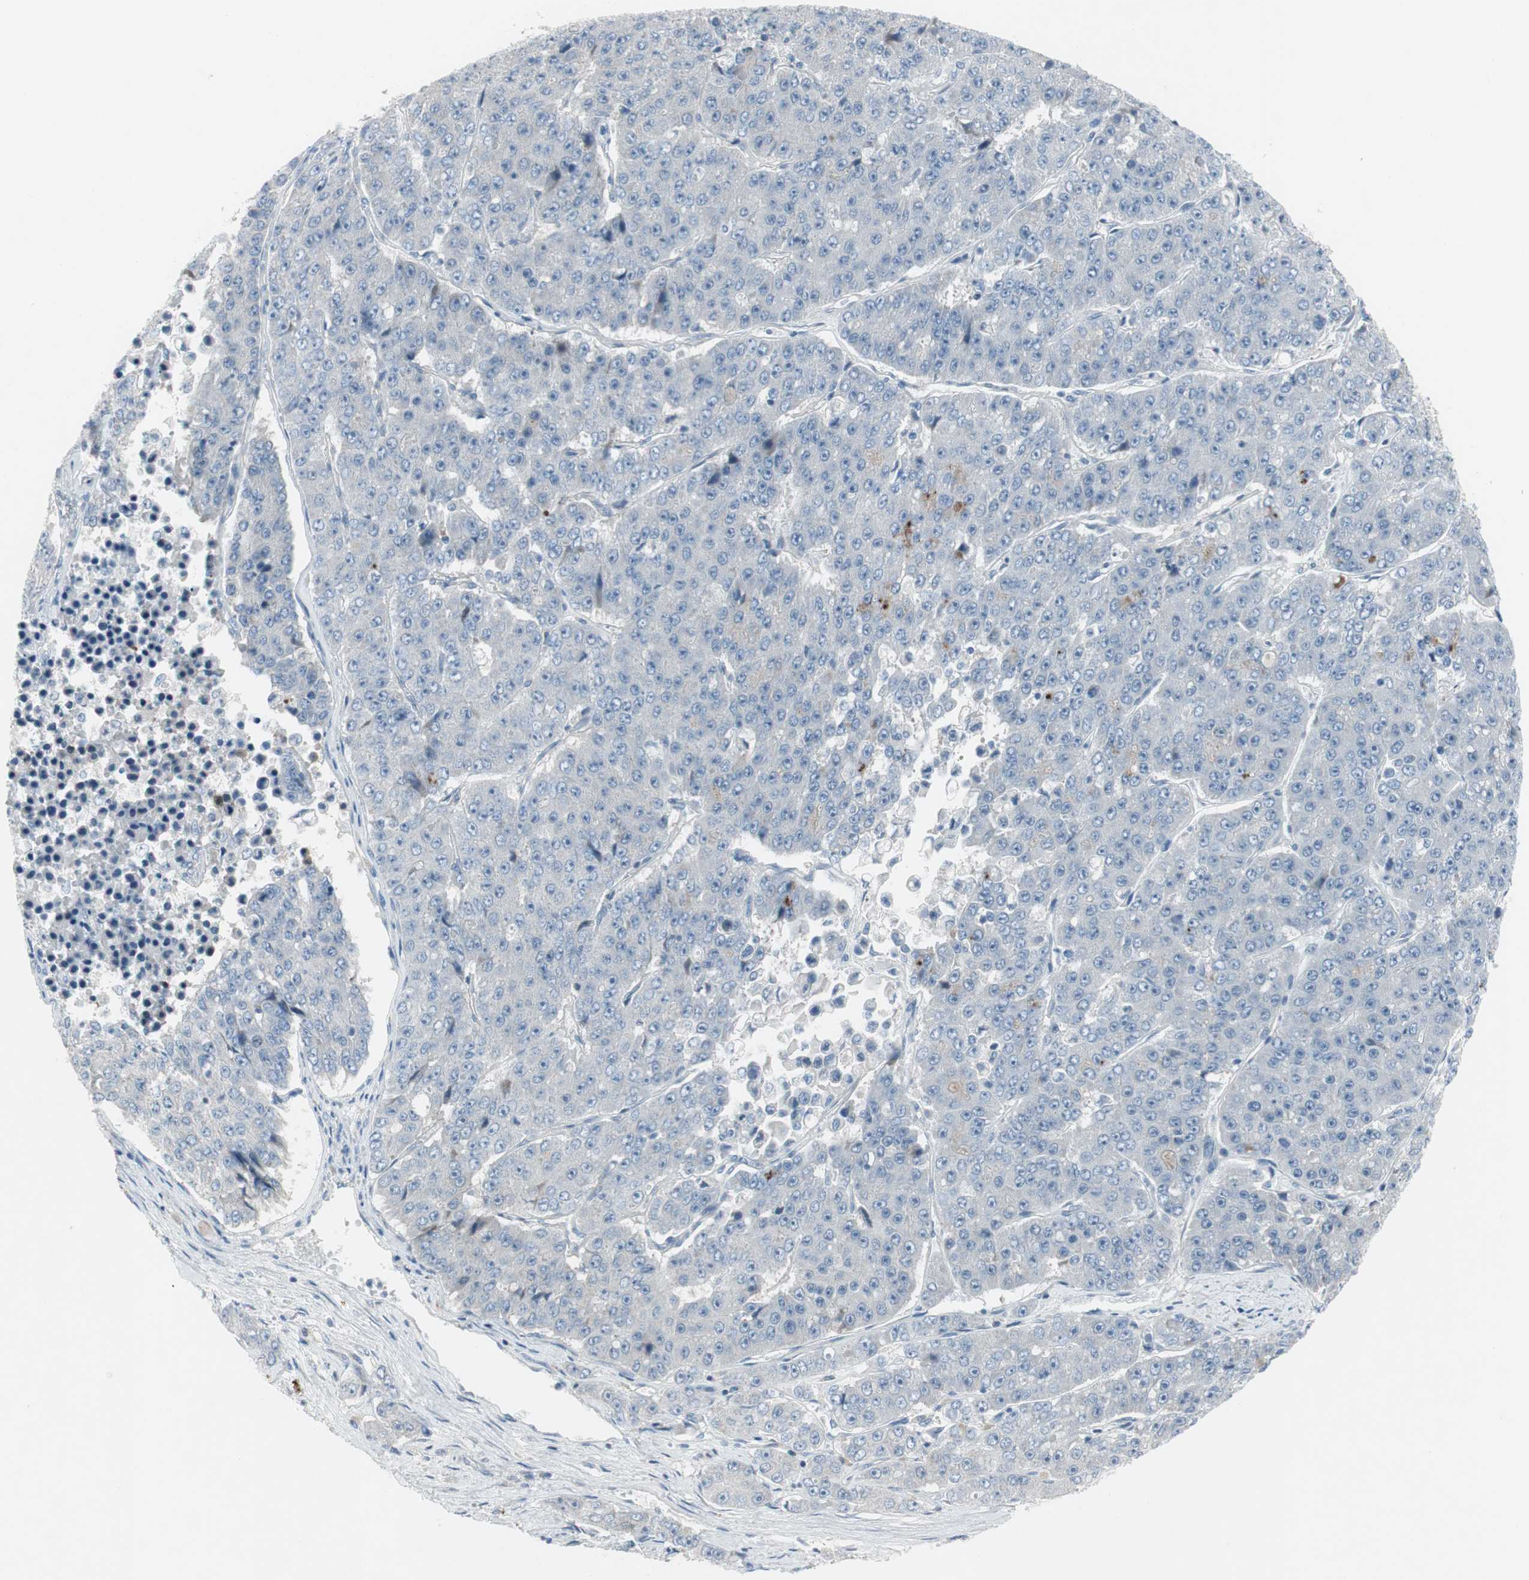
{"staining": {"intensity": "negative", "quantity": "none", "location": "none"}, "tissue": "pancreatic cancer", "cell_type": "Tumor cells", "image_type": "cancer", "snomed": [{"axis": "morphology", "description": "Adenocarcinoma, NOS"}, {"axis": "topography", "description": "Pancreas"}], "caption": "The histopathology image reveals no staining of tumor cells in pancreatic adenocarcinoma.", "gene": "PIGR", "patient": {"sex": "male", "age": 50}}